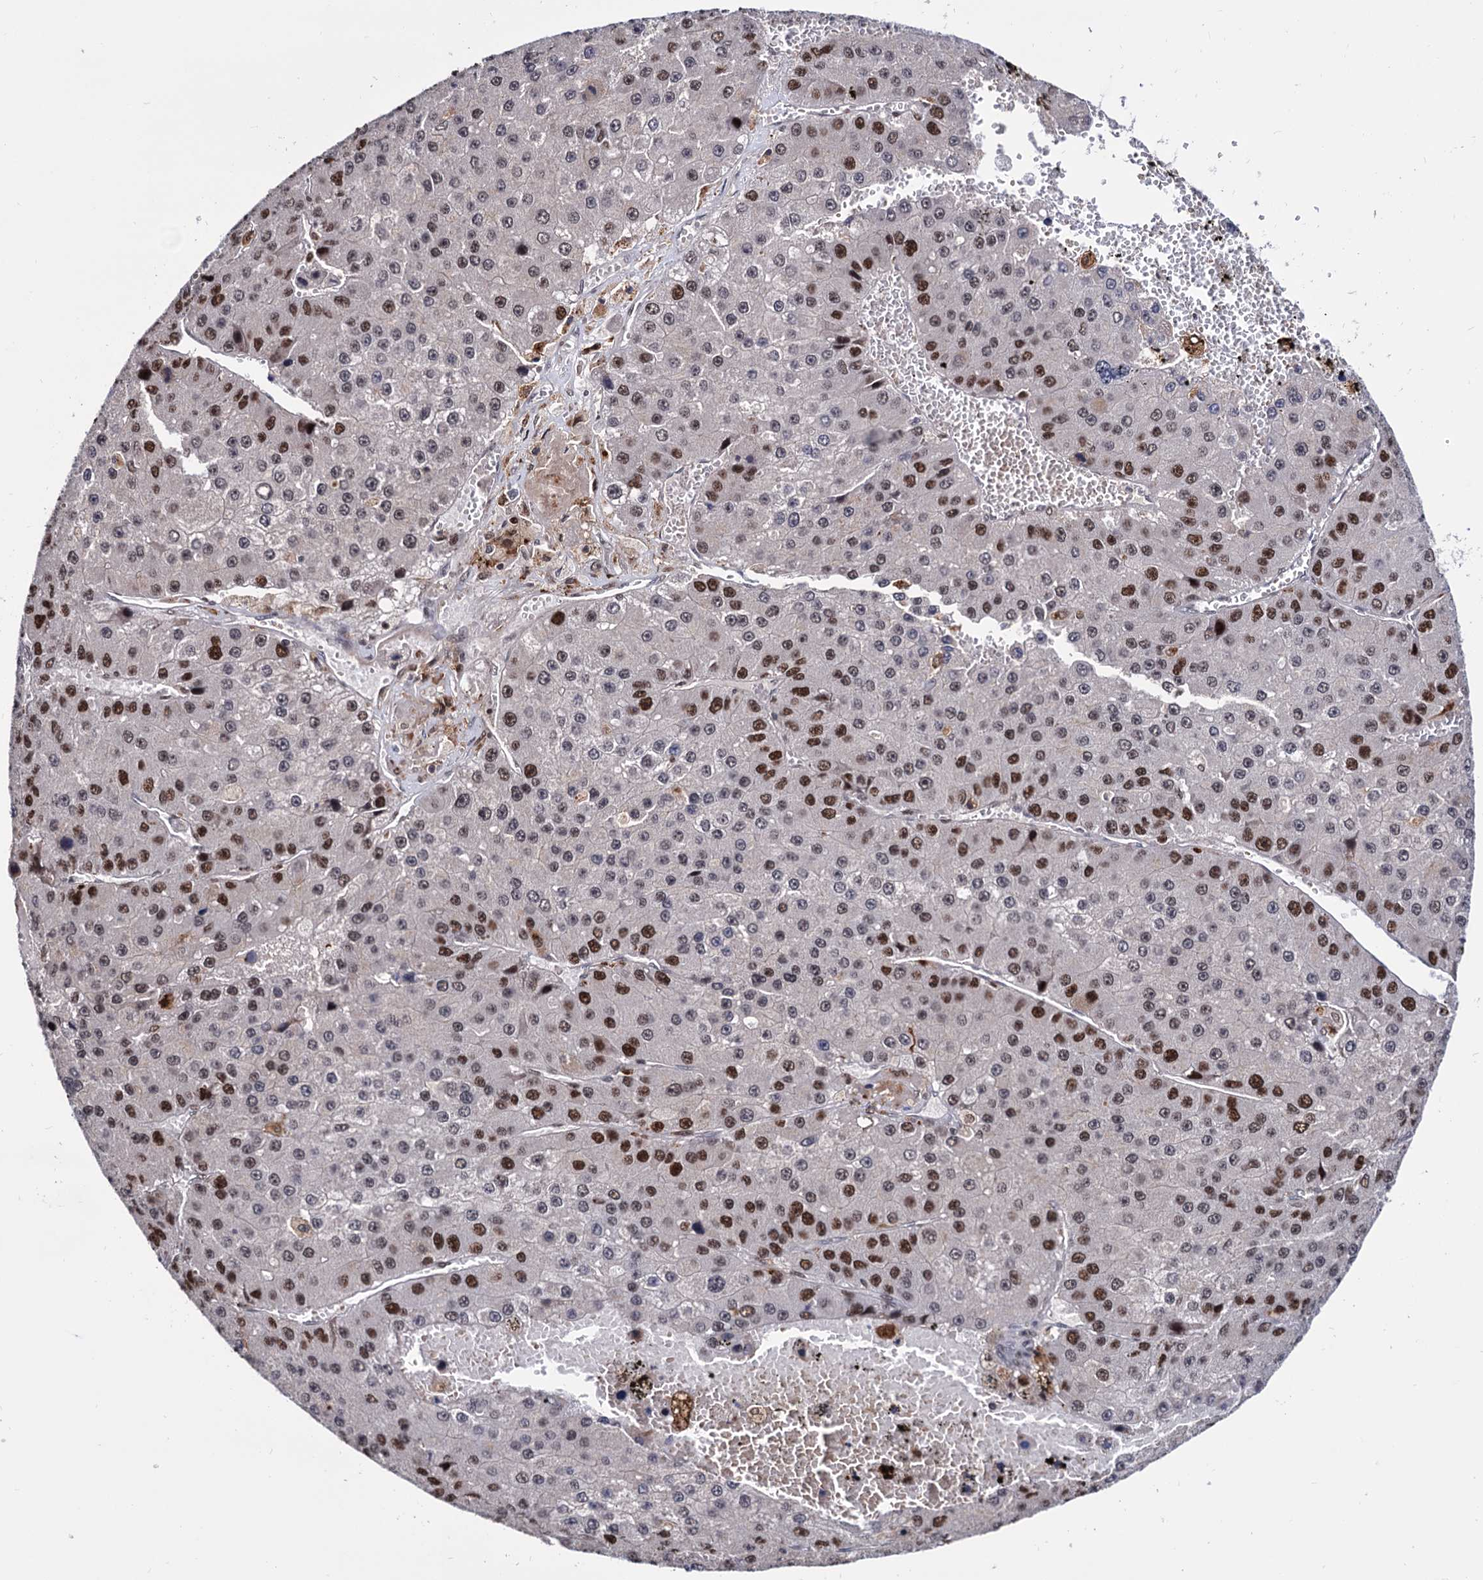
{"staining": {"intensity": "strong", "quantity": "25%-75%", "location": "nuclear"}, "tissue": "liver cancer", "cell_type": "Tumor cells", "image_type": "cancer", "snomed": [{"axis": "morphology", "description": "Carcinoma, Hepatocellular, NOS"}, {"axis": "topography", "description": "Liver"}], "caption": "This is an image of IHC staining of liver hepatocellular carcinoma, which shows strong positivity in the nuclear of tumor cells.", "gene": "RNASEH2B", "patient": {"sex": "female", "age": 73}}